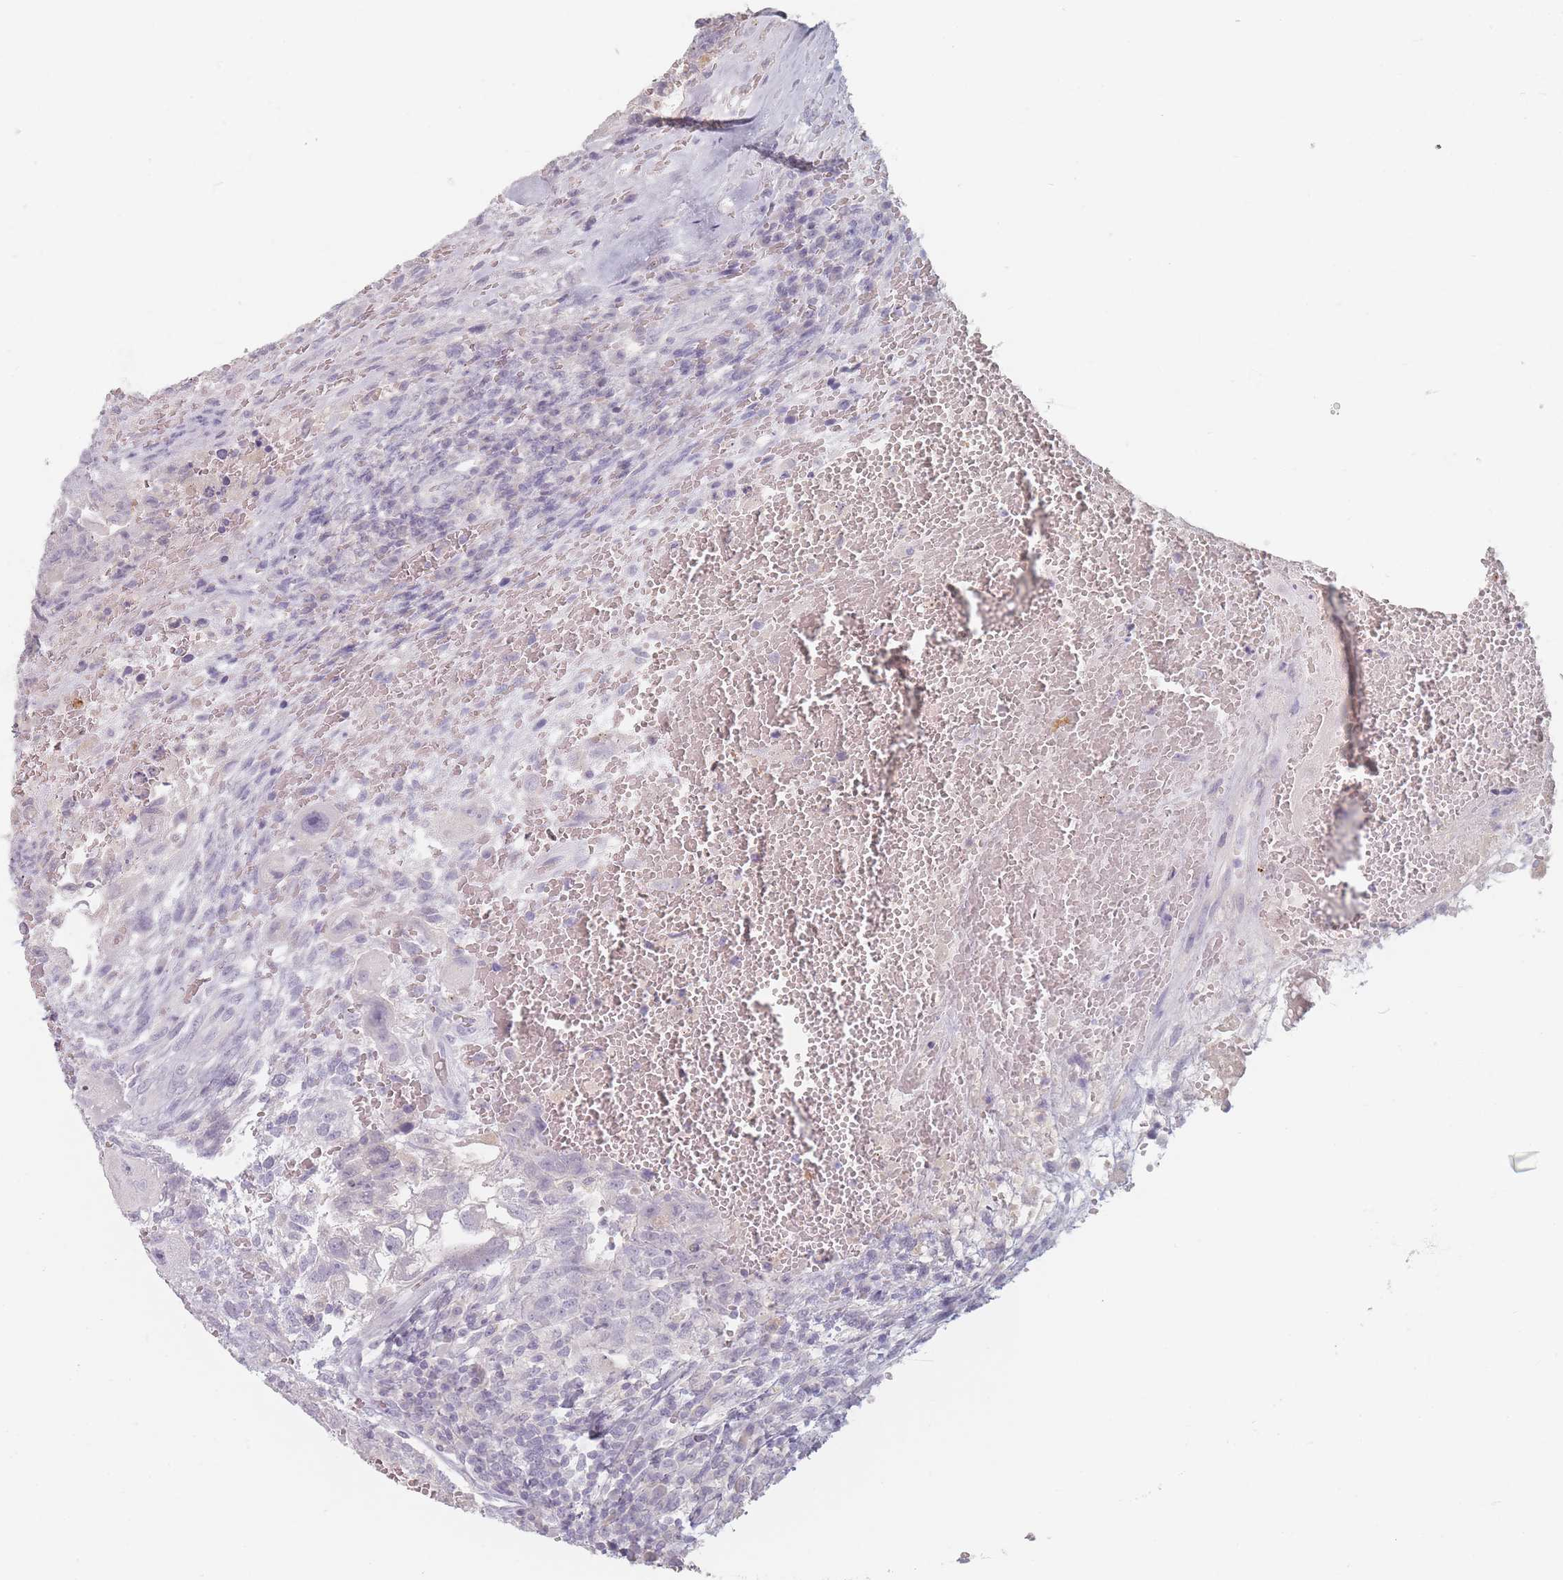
{"staining": {"intensity": "negative", "quantity": "none", "location": "none"}, "tissue": "testis cancer", "cell_type": "Tumor cells", "image_type": "cancer", "snomed": [{"axis": "morphology", "description": "Carcinoma, Embryonal, NOS"}, {"axis": "topography", "description": "Testis"}], "caption": "Testis cancer (embryonal carcinoma) was stained to show a protein in brown. There is no significant positivity in tumor cells.", "gene": "HELZ2", "patient": {"sex": "male", "age": 26}}